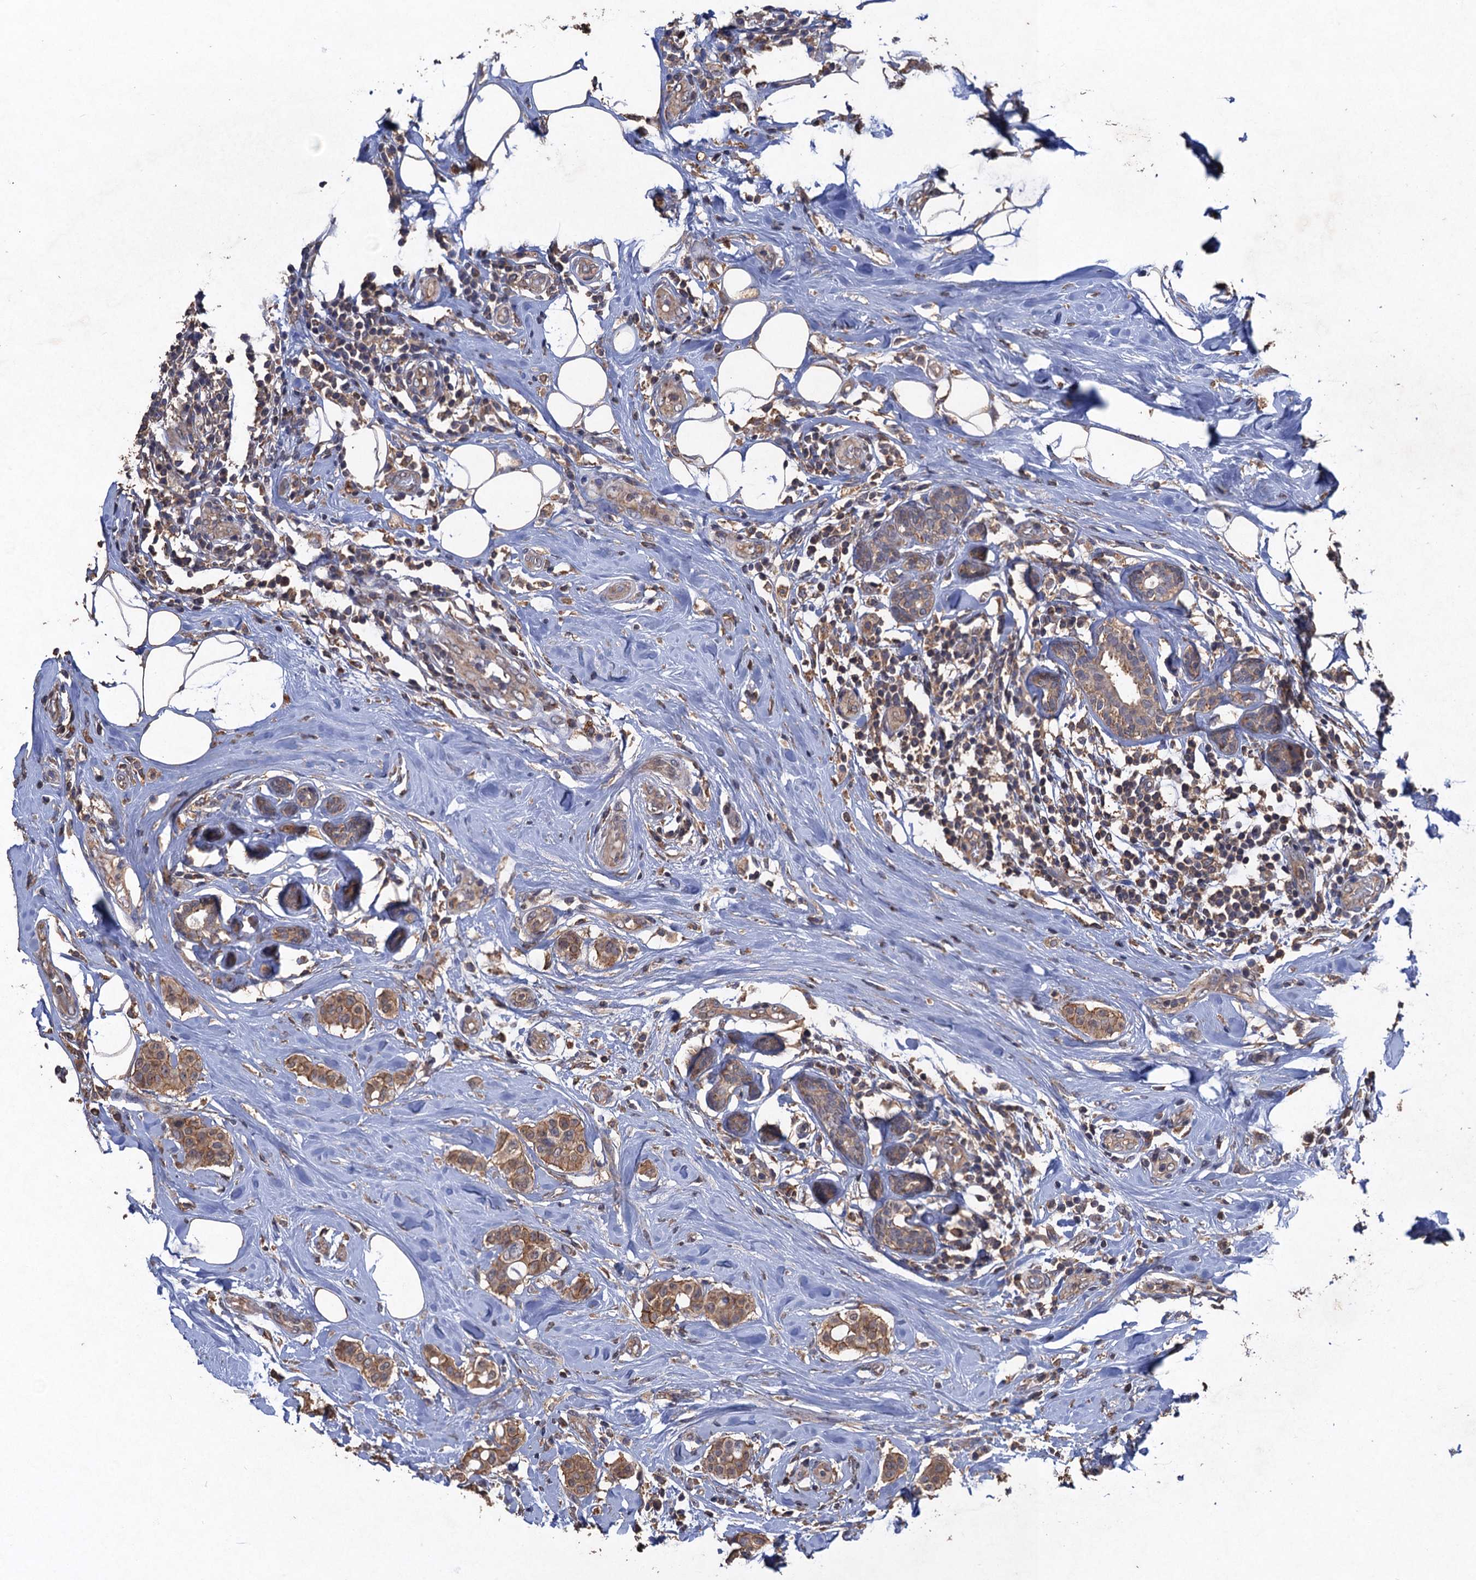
{"staining": {"intensity": "moderate", "quantity": ">75%", "location": "cytoplasmic/membranous"}, "tissue": "breast cancer", "cell_type": "Tumor cells", "image_type": "cancer", "snomed": [{"axis": "morphology", "description": "Lobular carcinoma"}, {"axis": "topography", "description": "Breast"}], "caption": "The micrograph reveals immunohistochemical staining of breast cancer. There is moderate cytoplasmic/membranous staining is seen in about >75% of tumor cells.", "gene": "SCUBE3", "patient": {"sex": "female", "age": 51}}